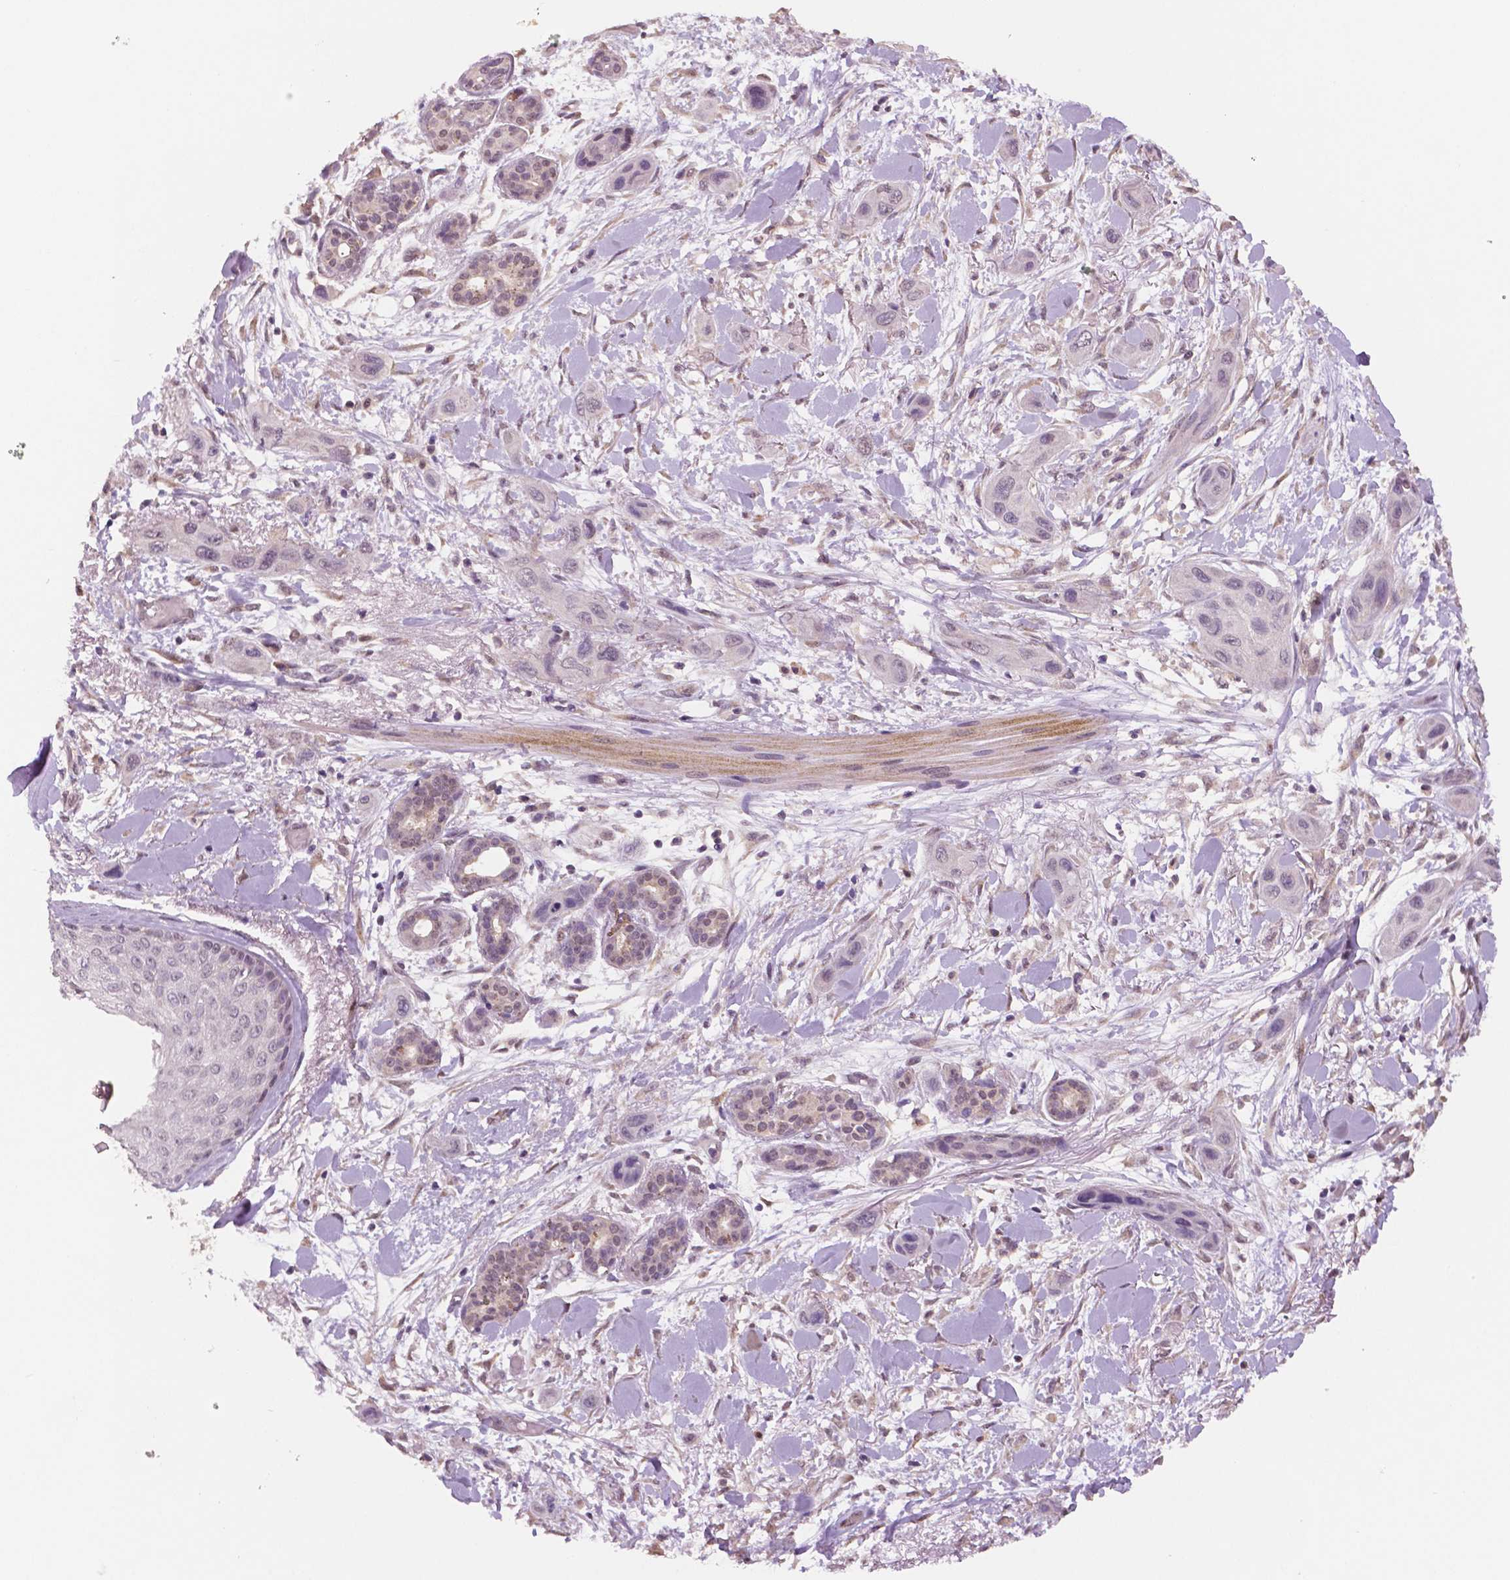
{"staining": {"intensity": "negative", "quantity": "none", "location": "none"}, "tissue": "skin cancer", "cell_type": "Tumor cells", "image_type": "cancer", "snomed": [{"axis": "morphology", "description": "Squamous cell carcinoma, NOS"}, {"axis": "topography", "description": "Skin"}], "caption": "The photomicrograph demonstrates no staining of tumor cells in skin cancer (squamous cell carcinoma).", "gene": "STAT3", "patient": {"sex": "male", "age": 79}}